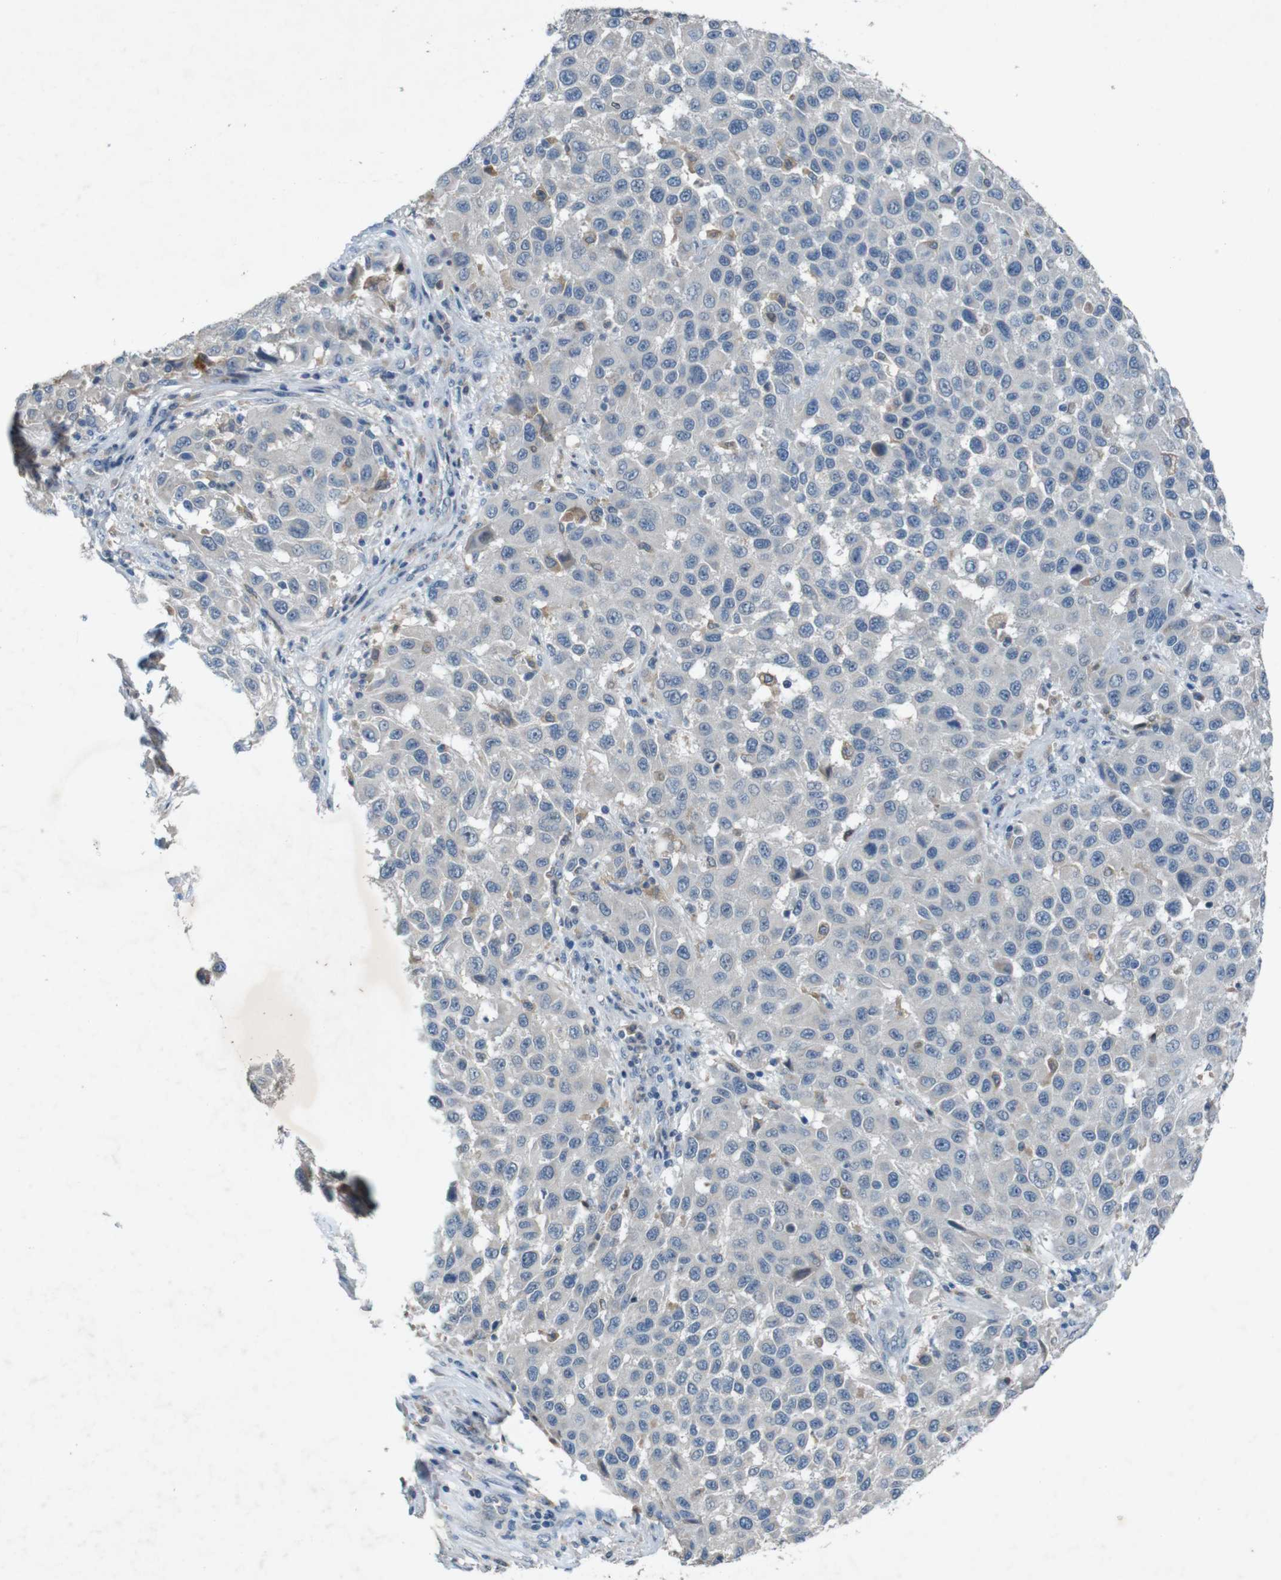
{"staining": {"intensity": "negative", "quantity": "none", "location": "none"}, "tissue": "melanoma", "cell_type": "Tumor cells", "image_type": "cancer", "snomed": [{"axis": "morphology", "description": "Malignant melanoma, Metastatic site"}, {"axis": "topography", "description": "Lymph node"}], "caption": "Human malignant melanoma (metastatic site) stained for a protein using IHC exhibits no expression in tumor cells.", "gene": "MOGAT3", "patient": {"sex": "male", "age": 61}}